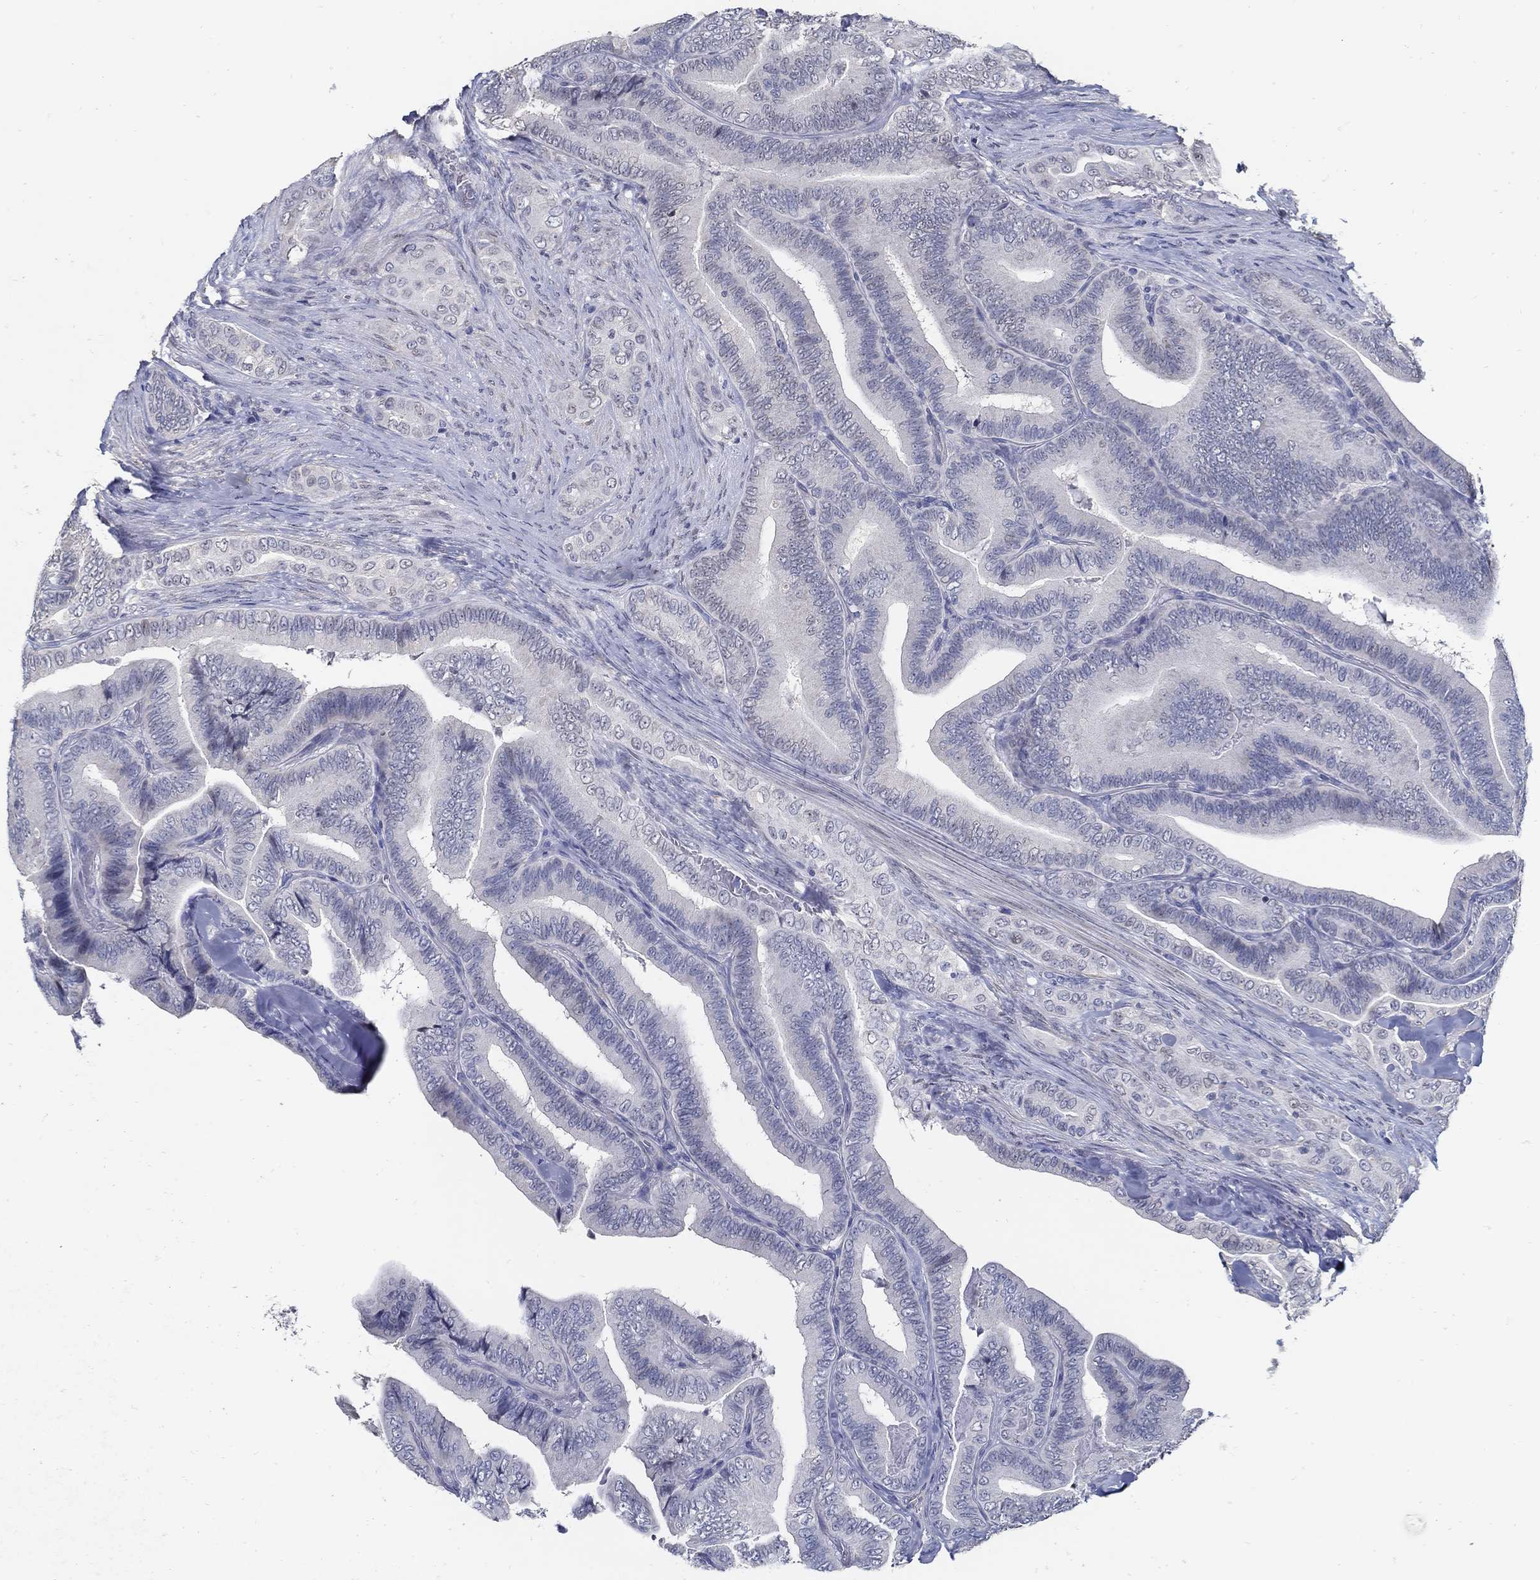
{"staining": {"intensity": "negative", "quantity": "none", "location": "none"}, "tissue": "thyroid cancer", "cell_type": "Tumor cells", "image_type": "cancer", "snomed": [{"axis": "morphology", "description": "Papillary adenocarcinoma, NOS"}, {"axis": "topography", "description": "Thyroid gland"}], "caption": "An image of human thyroid cancer (papillary adenocarcinoma) is negative for staining in tumor cells.", "gene": "USP29", "patient": {"sex": "male", "age": 61}}